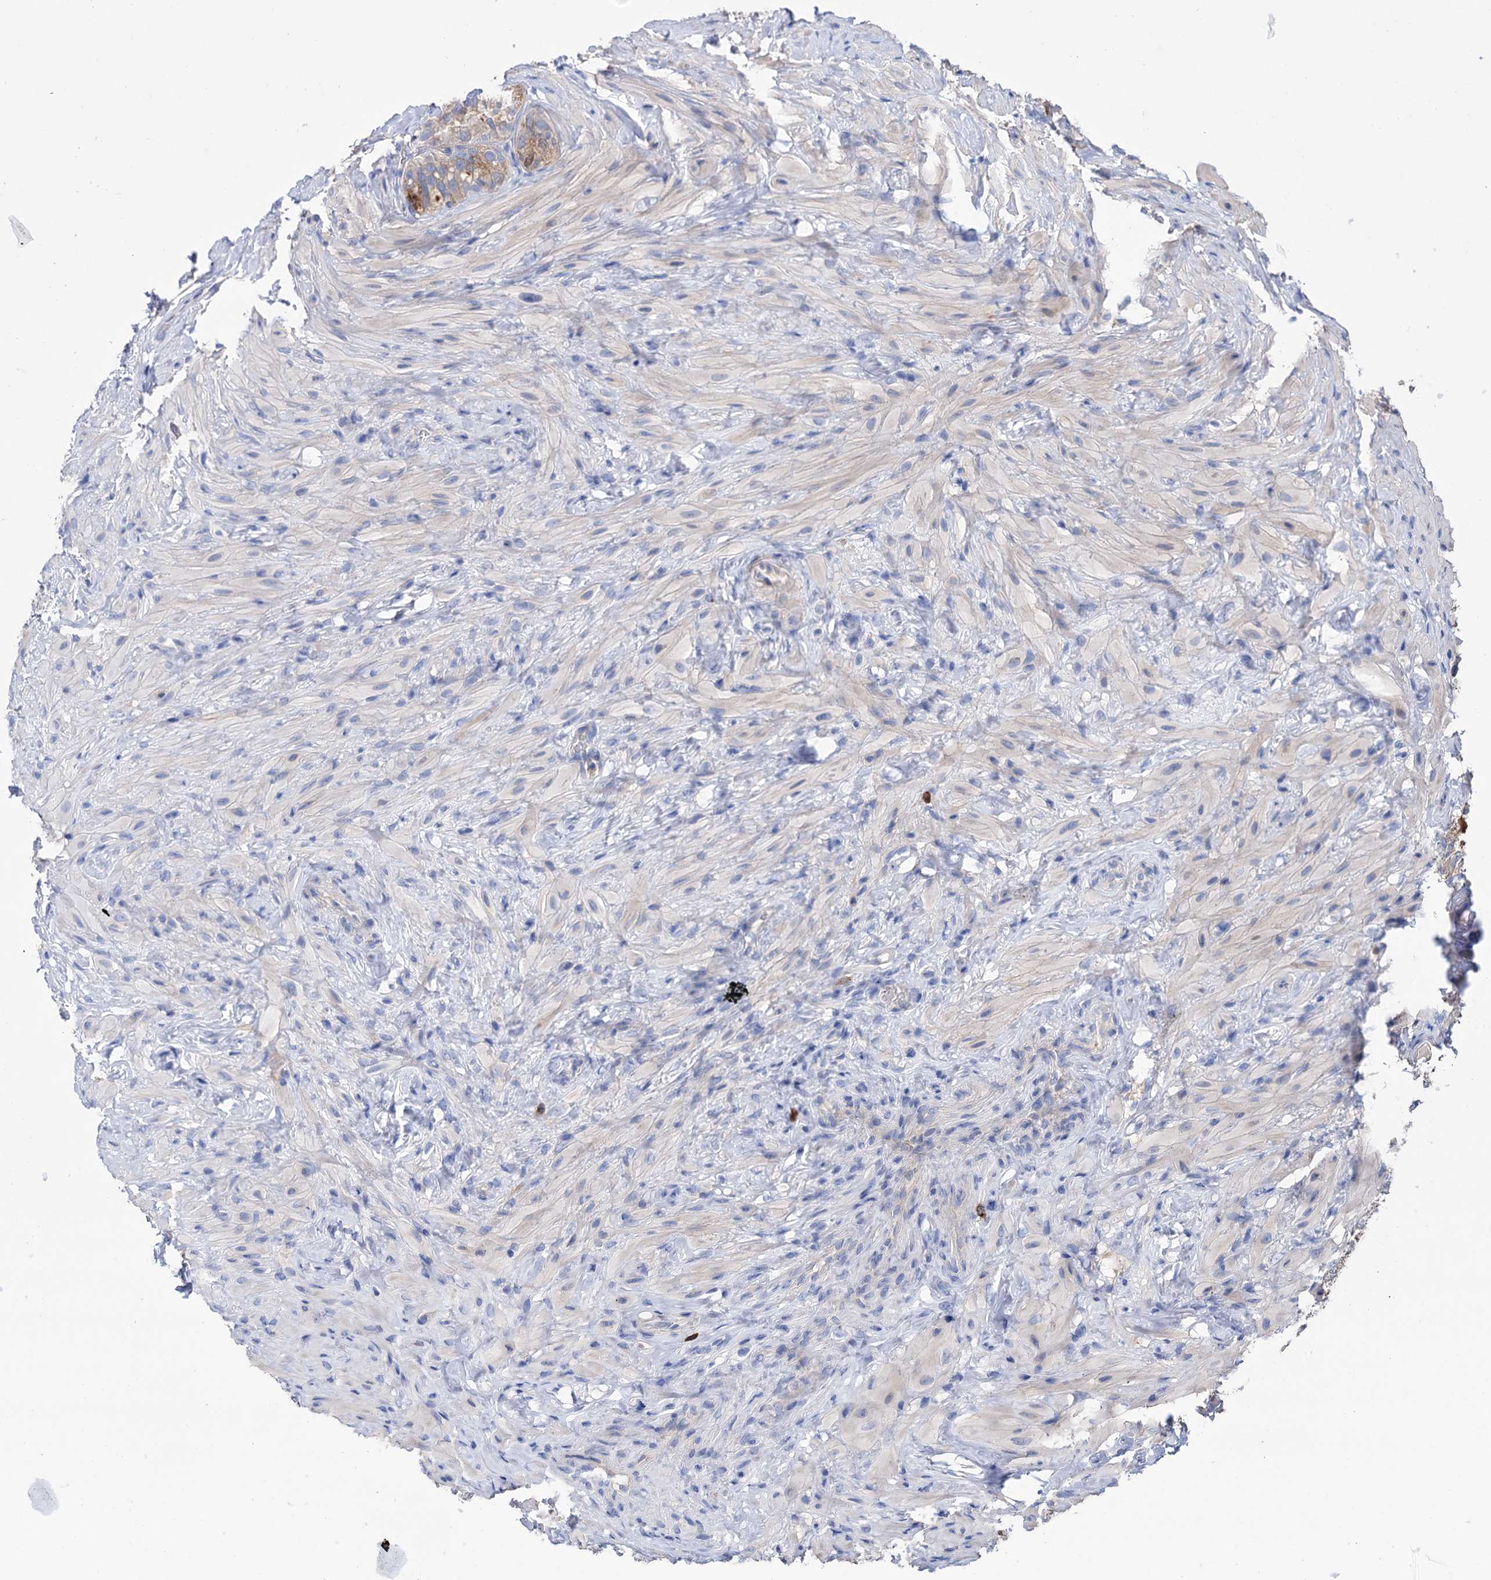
{"staining": {"intensity": "strong", "quantity": "<25%", "location": "cytoplasmic/membranous"}, "tissue": "seminal vesicle", "cell_type": "Glandular cells", "image_type": "normal", "snomed": [{"axis": "morphology", "description": "Normal tissue, NOS"}, {"axis": "topography", "description": "Seminal veicle"}], "caption": "Seminal vesicle stained for a protein exhibits strong cytoplasmic/membranous positivity in glandular cells. (Stains: DAB (3,3'-diaminobenzidine) in brown, nuclei in blue, Microscopy: brightfield microscopy at high magnification).", "gene": "BBS4", "patient": {"sex": "male", "age": 60}}